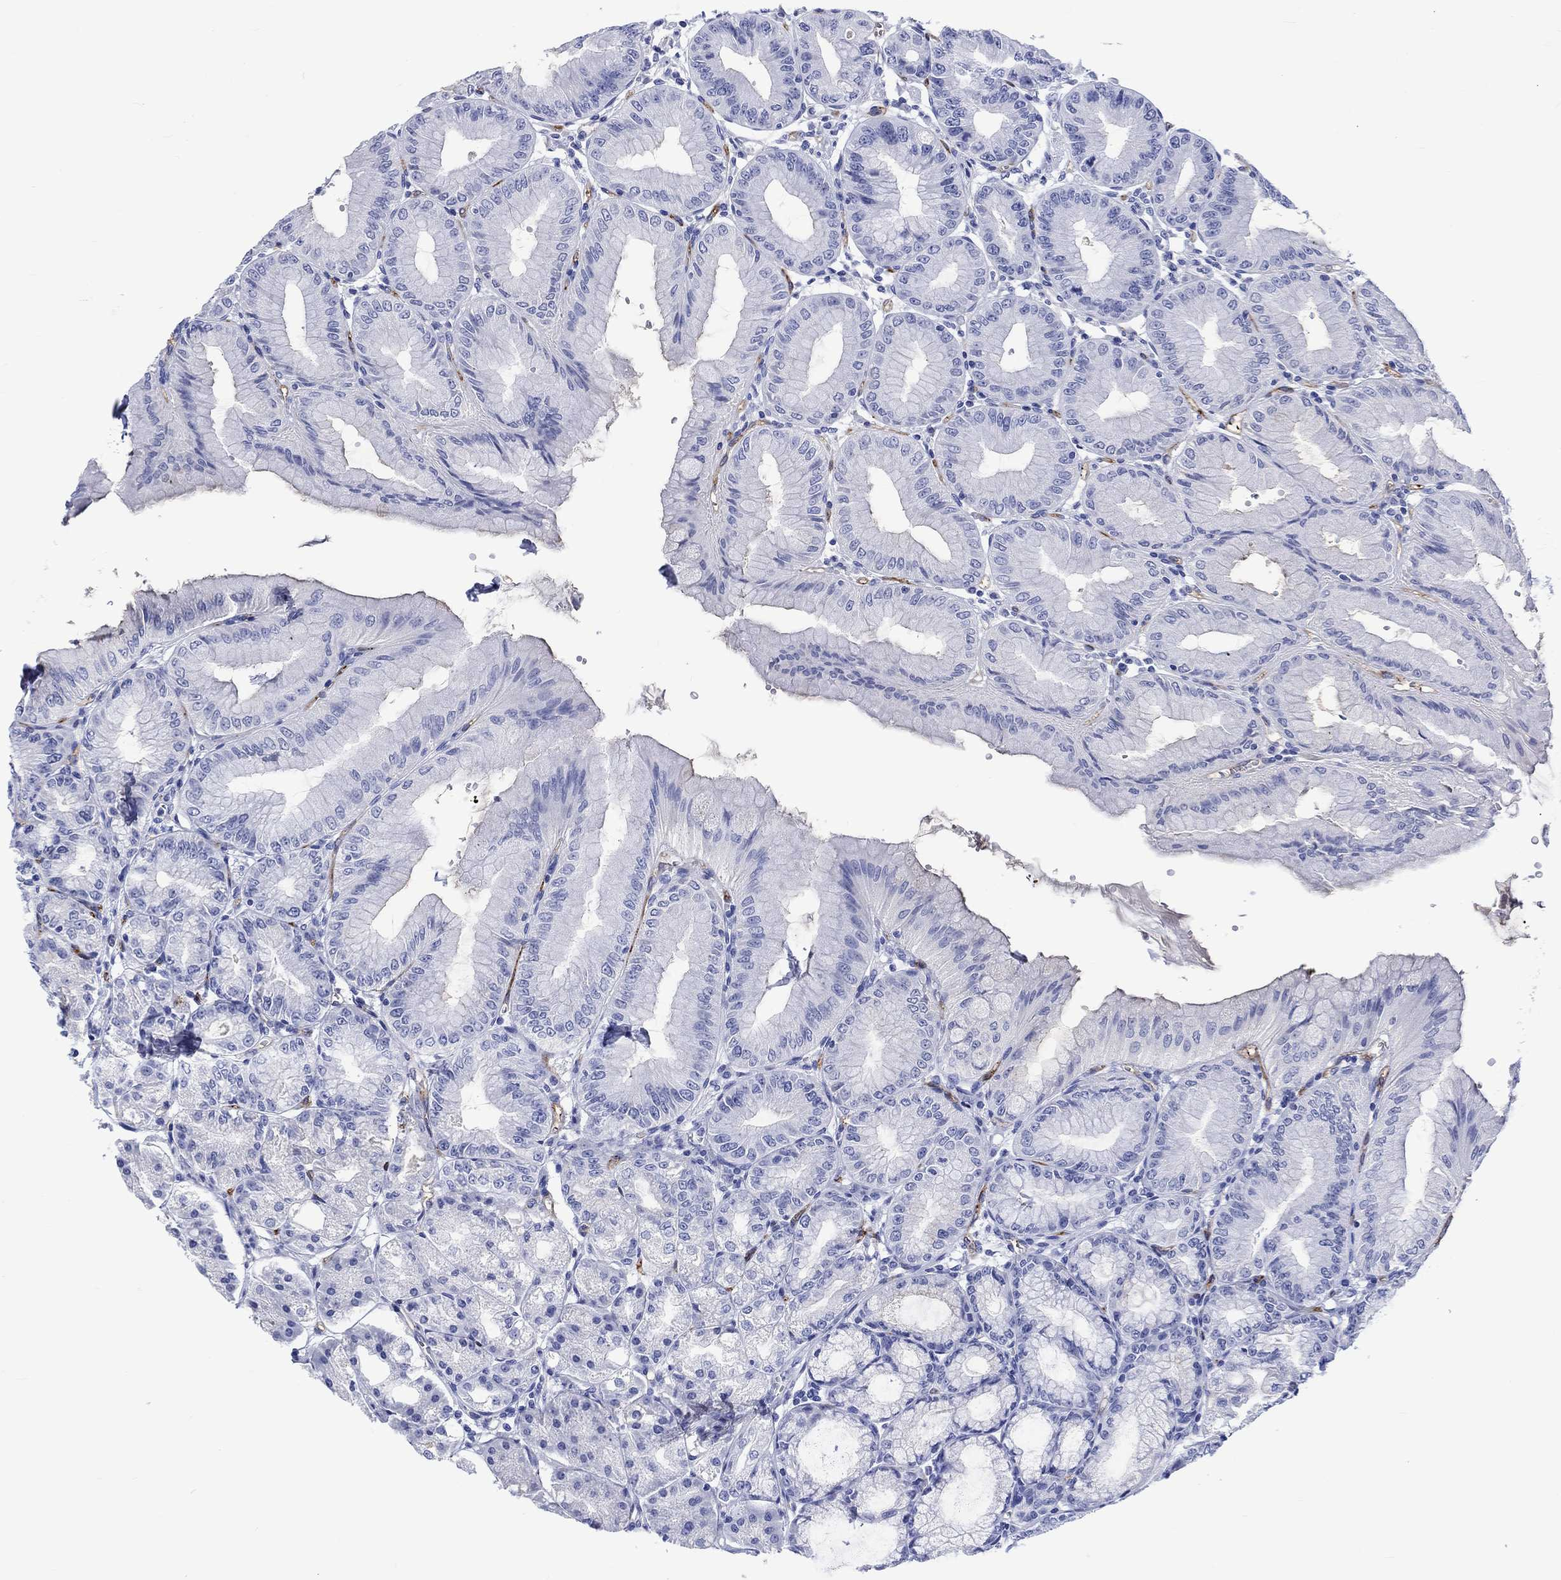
{"staining": {"intensity": "negative", "quantity": "none", "location": "none"}, "tissue": "stomach", "cell_type": "Glandular cells", "image_type": "normal", "snomed": [{"axis": "morphology", "description": "Normal tissue, NOS"}, {"axis": "topography", "description": "Stomach"}], "caption": "IHC image of normal stomach: stomach stained with DAB exhibits no significant protein positivity in glandular cells.", "gene": "CACNG3", "patient": {"sex": "male", "age": 71}}